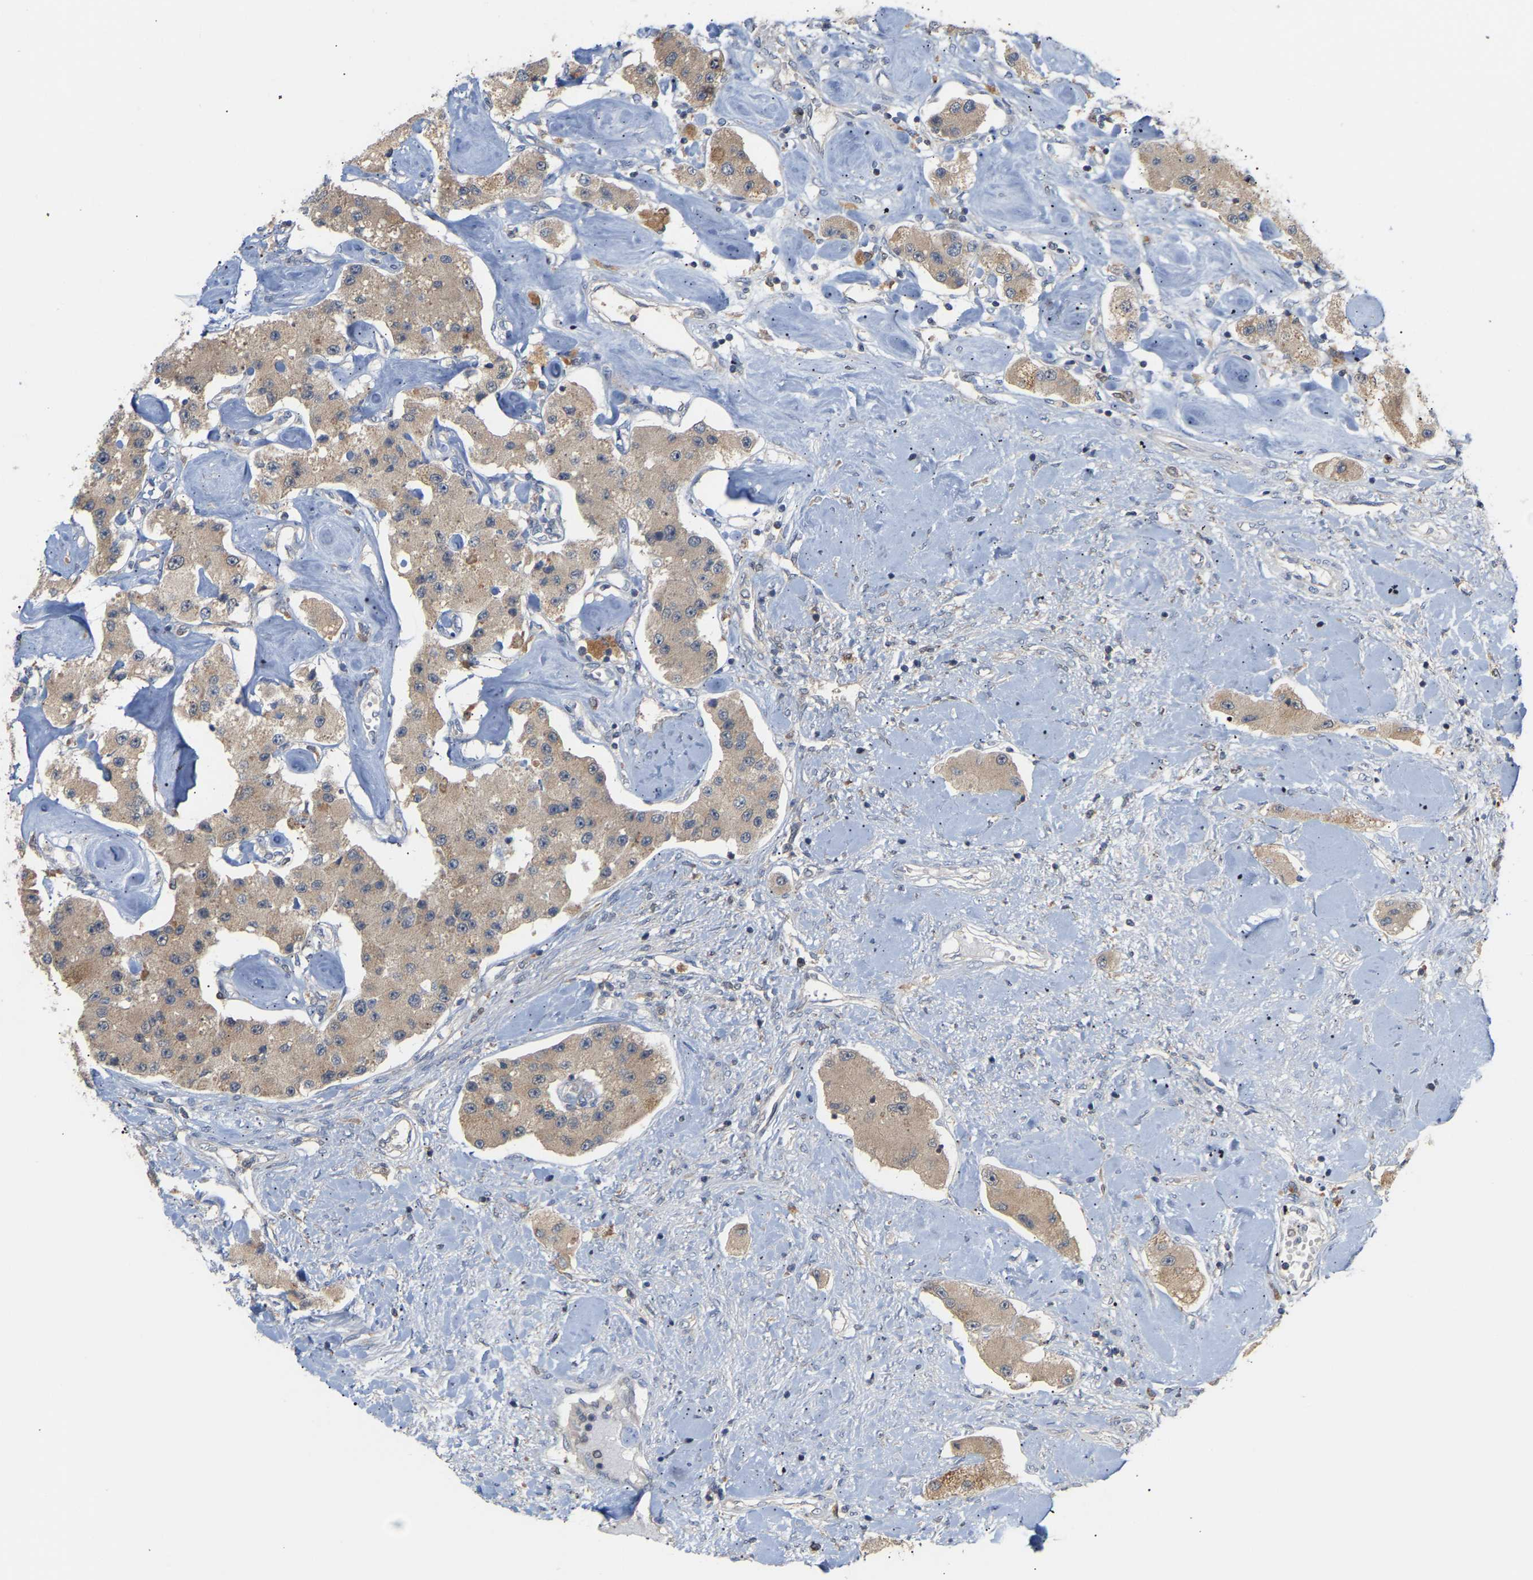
{"staining": {"intensity": "weak", "quantity": ">75%", "location": "cytoplasmic/membranous"}, "tissue": "carcinoid", "cell_type": "Tumor cells", "image_type": "cancer", "snomed": [{"axis": "morphology", "description": "Carcinoid, malignant, NOS"}, {"axis": "topography", "description": "Pancreas"}], "caption": "Carcinoid stained for a protein demonstrates weak cytoplasmic/membranous positivity in tumor cells.", "gene": "TPMT", "patient": {"sex": "male", "age": 41}}